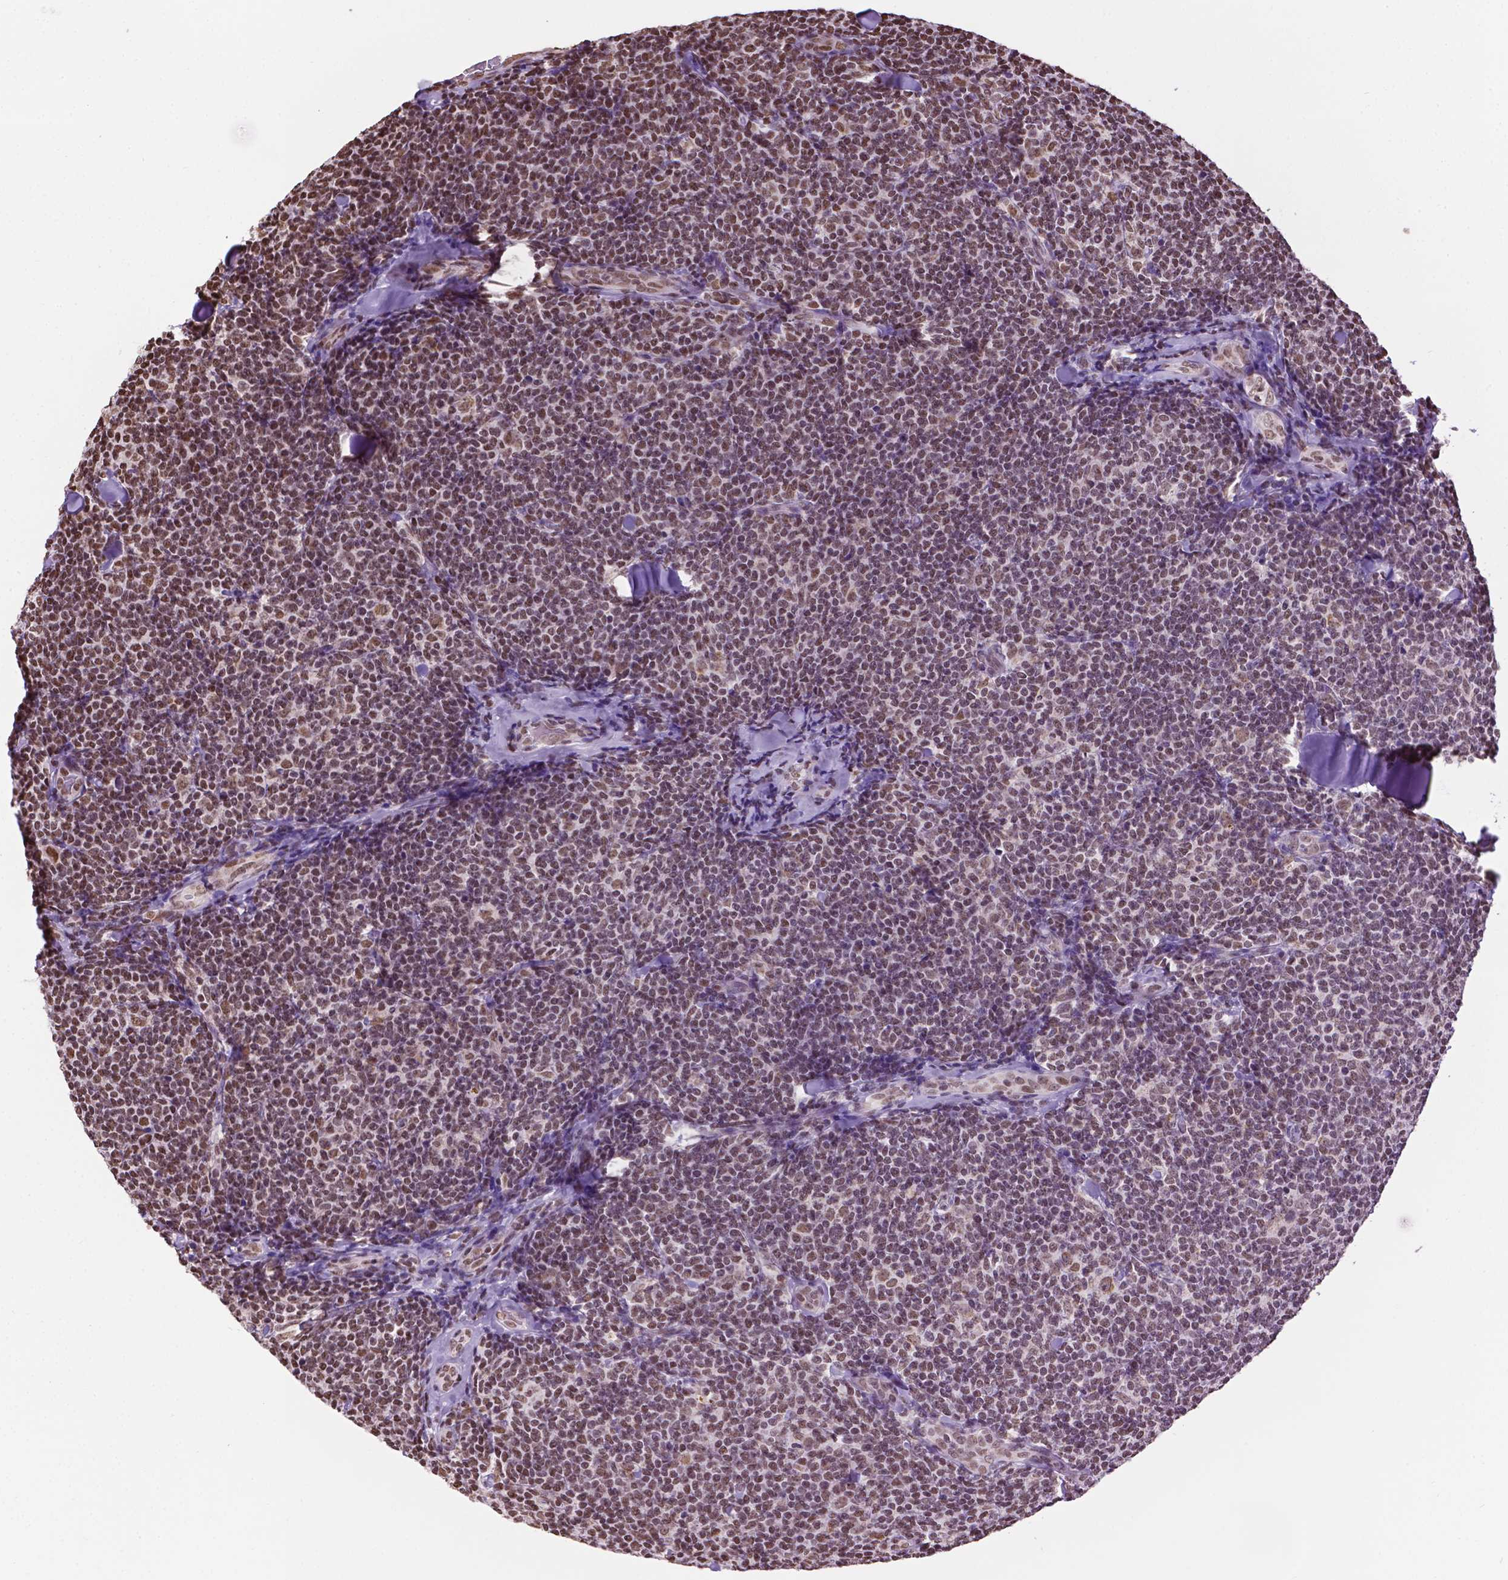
{"staining": {"intensity": "moderate", "quantity": ">75%", "location": "nuclear"}, "tissue": "lymphoma", "cell_type": "Tumor cells", "image_type": "cancer", "snomed": [{"axis": "morphology", "description": "Malignant lymphoma, non-Hodgkin's type, Low grade"}, {"axis": "topography", "description": "Lymph node"}], "caption": "A photomicrograph of lymphoma stained for a protein shows moderate nuclear brown staining in tumor cells.", "gene": "COL23A1", "patient": {"sex": "female", "age": 56}}